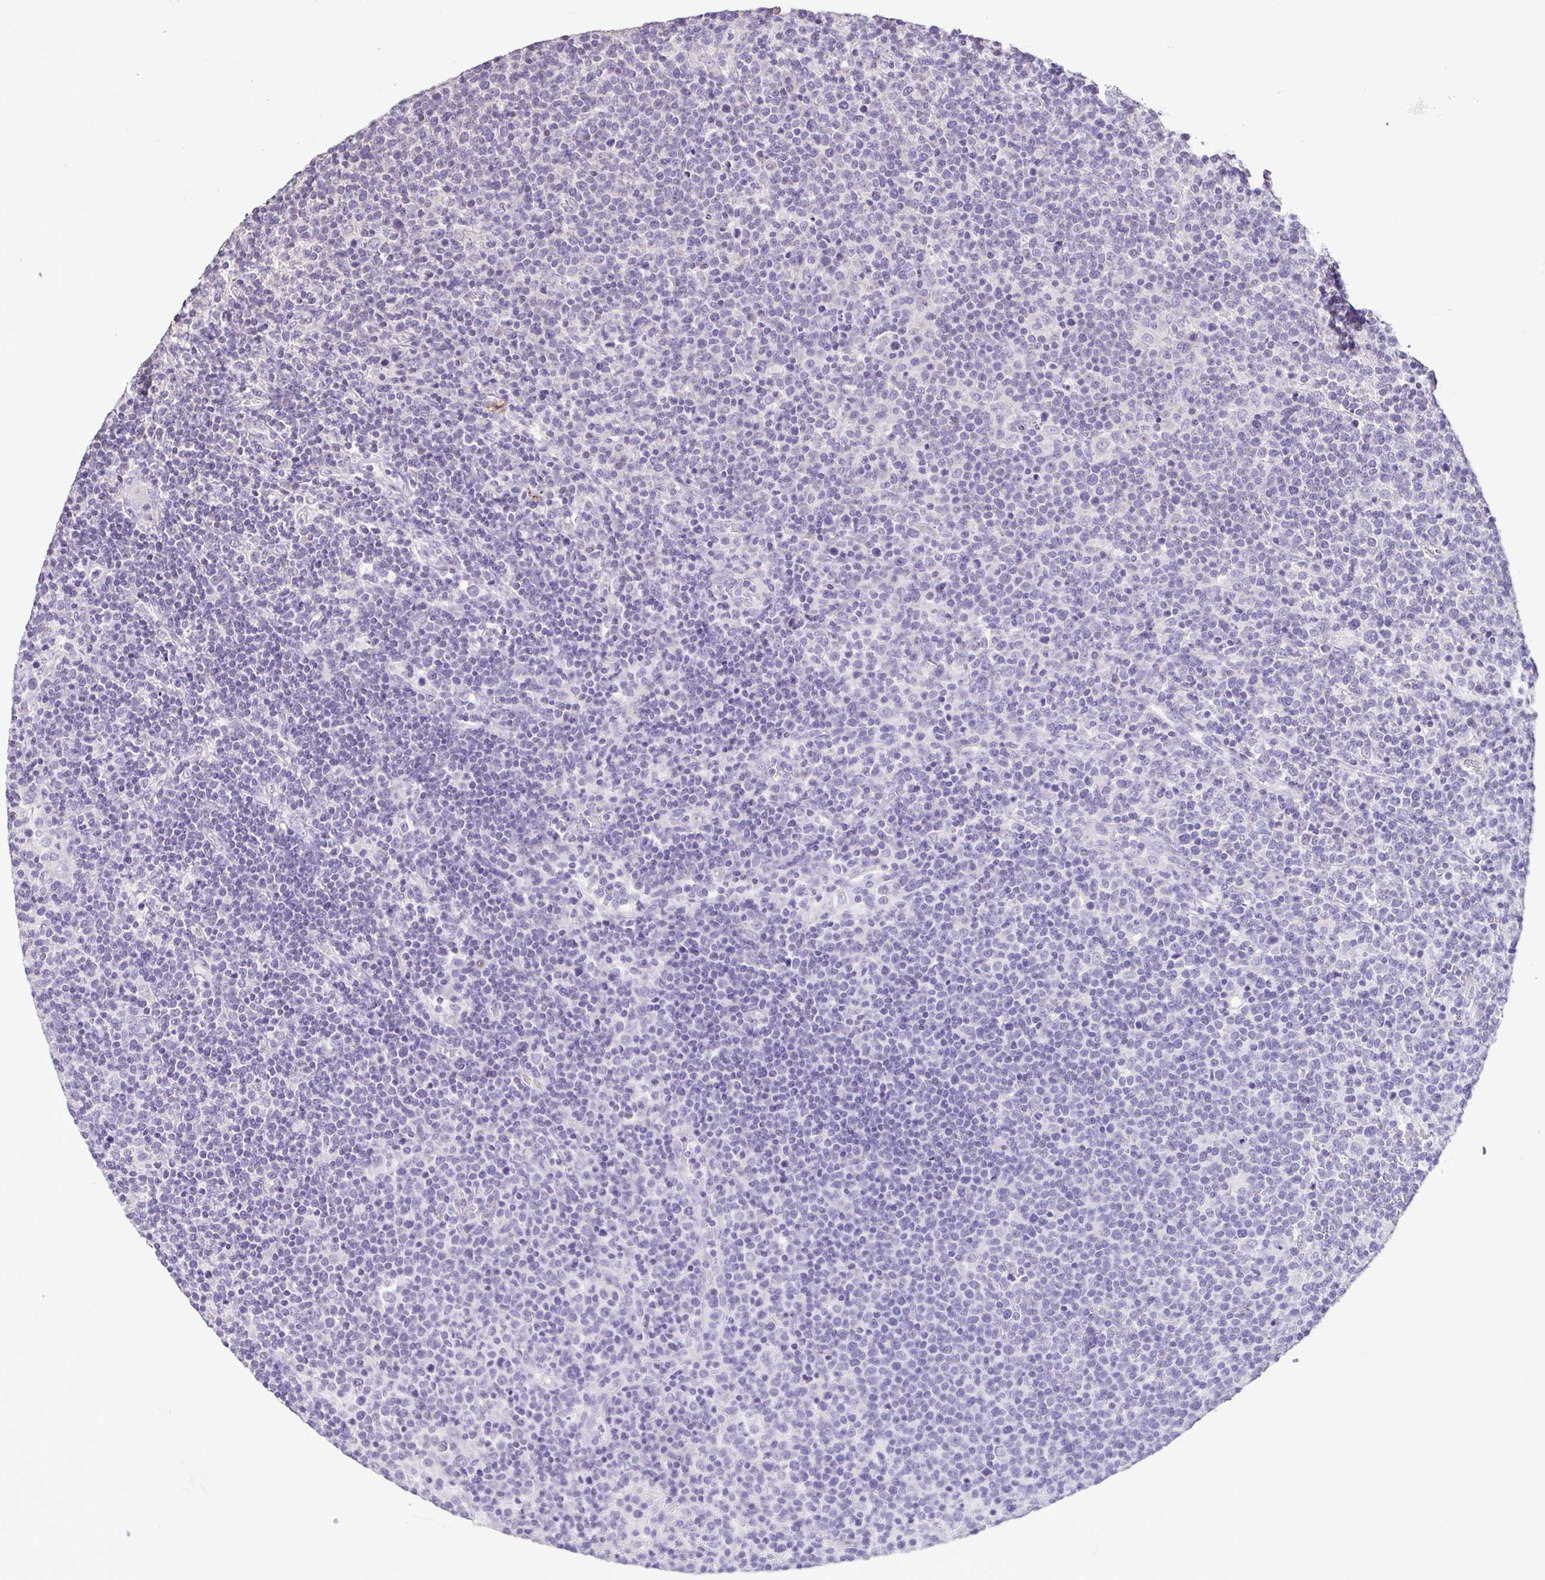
{"staining": {"intensity": "negative", "quantity": "none", "location": "none"}, "tissue": "lymphoma", "cell_type": "Tumor cells", "image_type": "cancer", "snomed": [{"axis": "morphology", "description": "Malignant lymphoma, non-Hodgkin's type, High grade"}, {"axis": "topography", "description": "Lymph node"}], "caption": "The micrograph displays no significant expression in tumor cells of high-grade malignant lymphoma, non-Hodgkin's type. Brightfield microscopy of immunohistochemistry stained with DAB (brown) and hematoxylin (blue), captured at high magnification.", "gene": "PLA2G4E", "patient": {"sex": "male", "age": 61}}